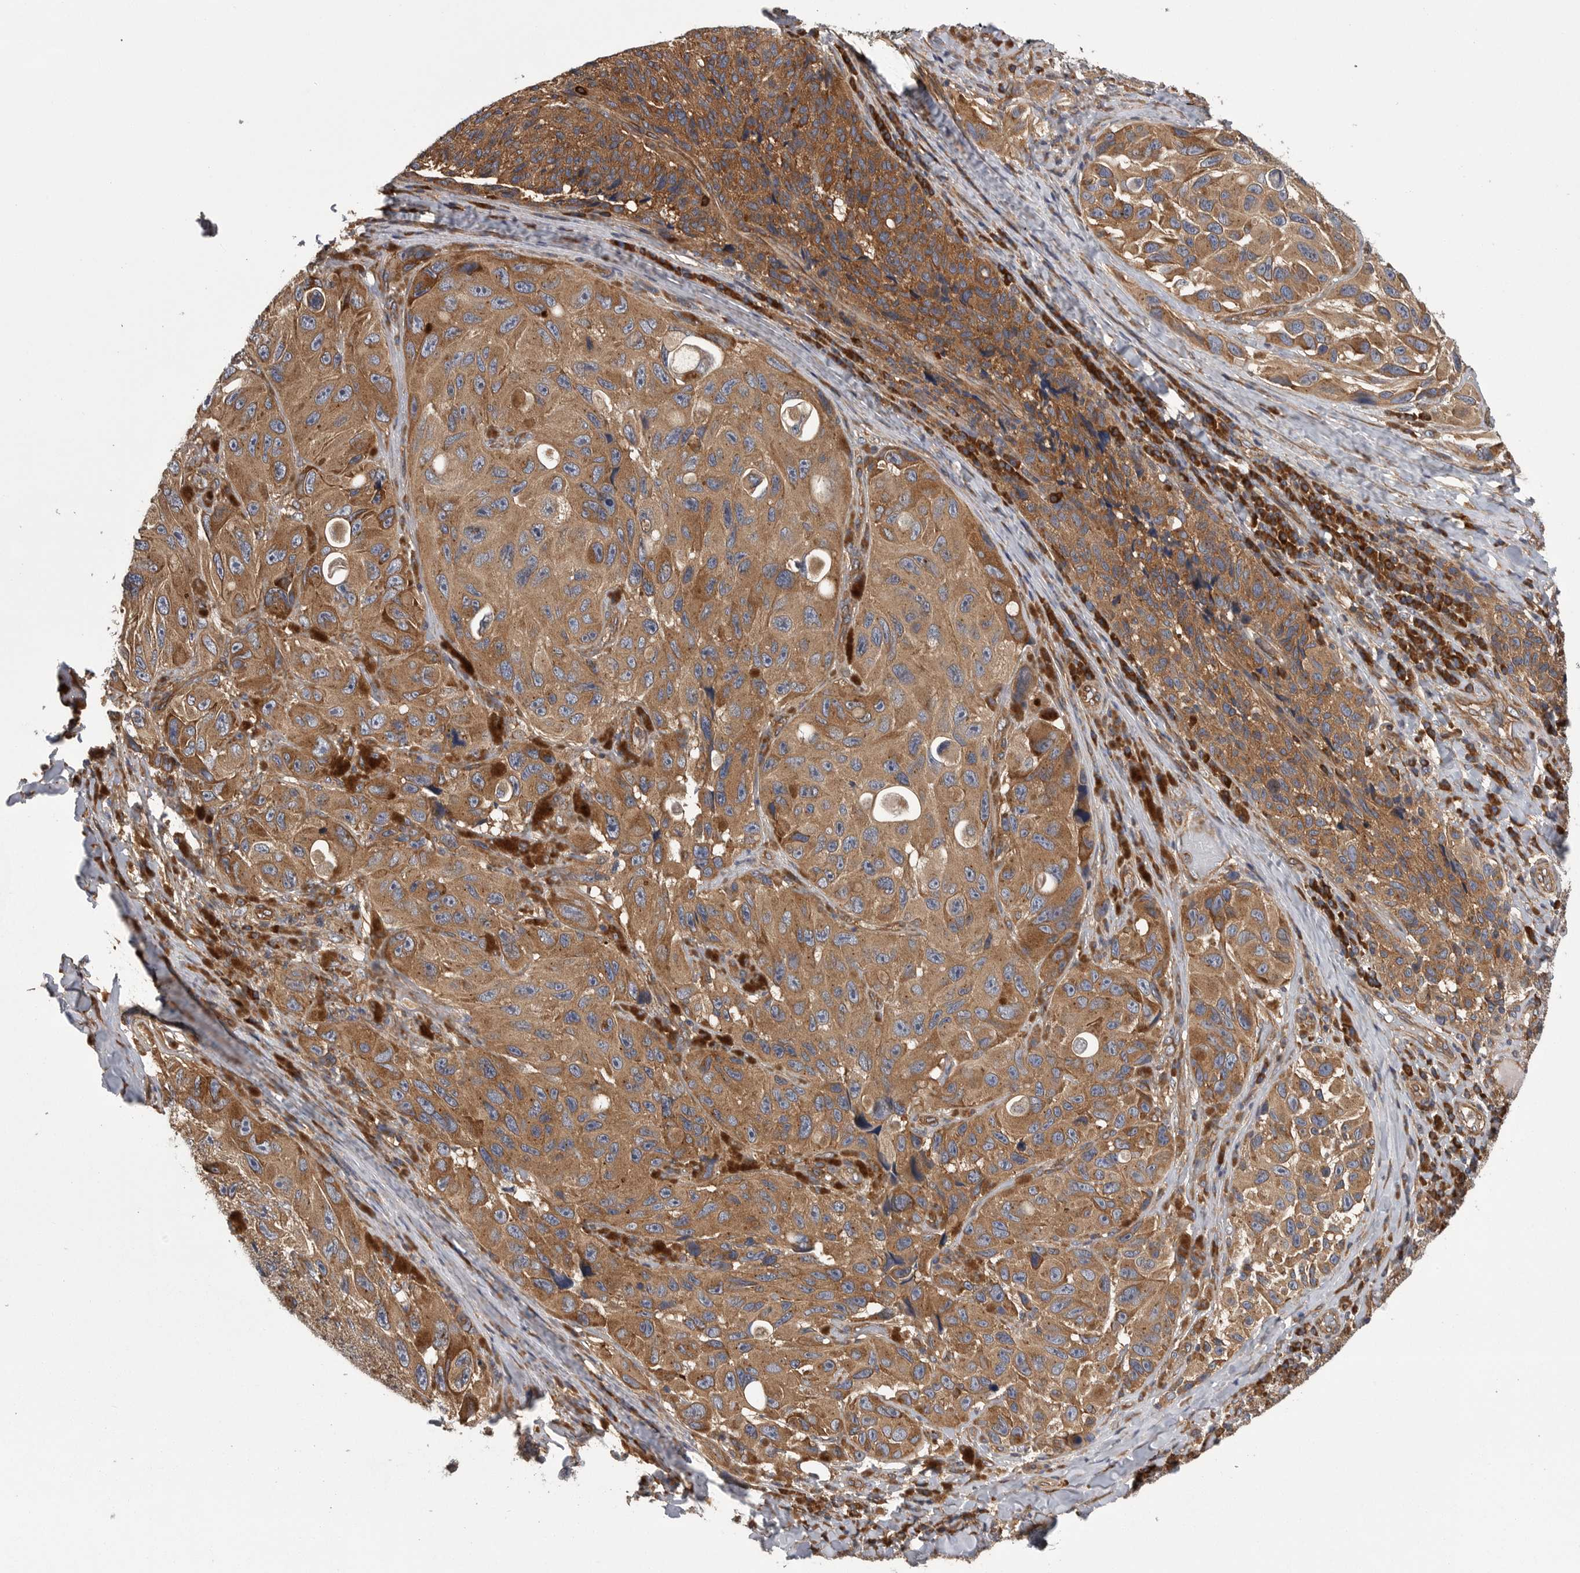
{"staining": {"intensity": "moderate", "quantity": ">75%", "location": "cytoplasmic/membranous"}, "tissue": "melanoma", "cell_type": "Tumor cells", "image_type": "cancer", "snomed": [{"axis": "morphology", "description": "Malignant melanoma, NOS"}, {"axis": "topography", "description": "Skin"}], "caption": "Immunohistochemical staining of human melanoma displays medium levels of moderate cytoplasmic/membranous positivity in about >75% of tumor cells.", "gene": "OXR1", "patient": {"sex": "female", "age": 73}}